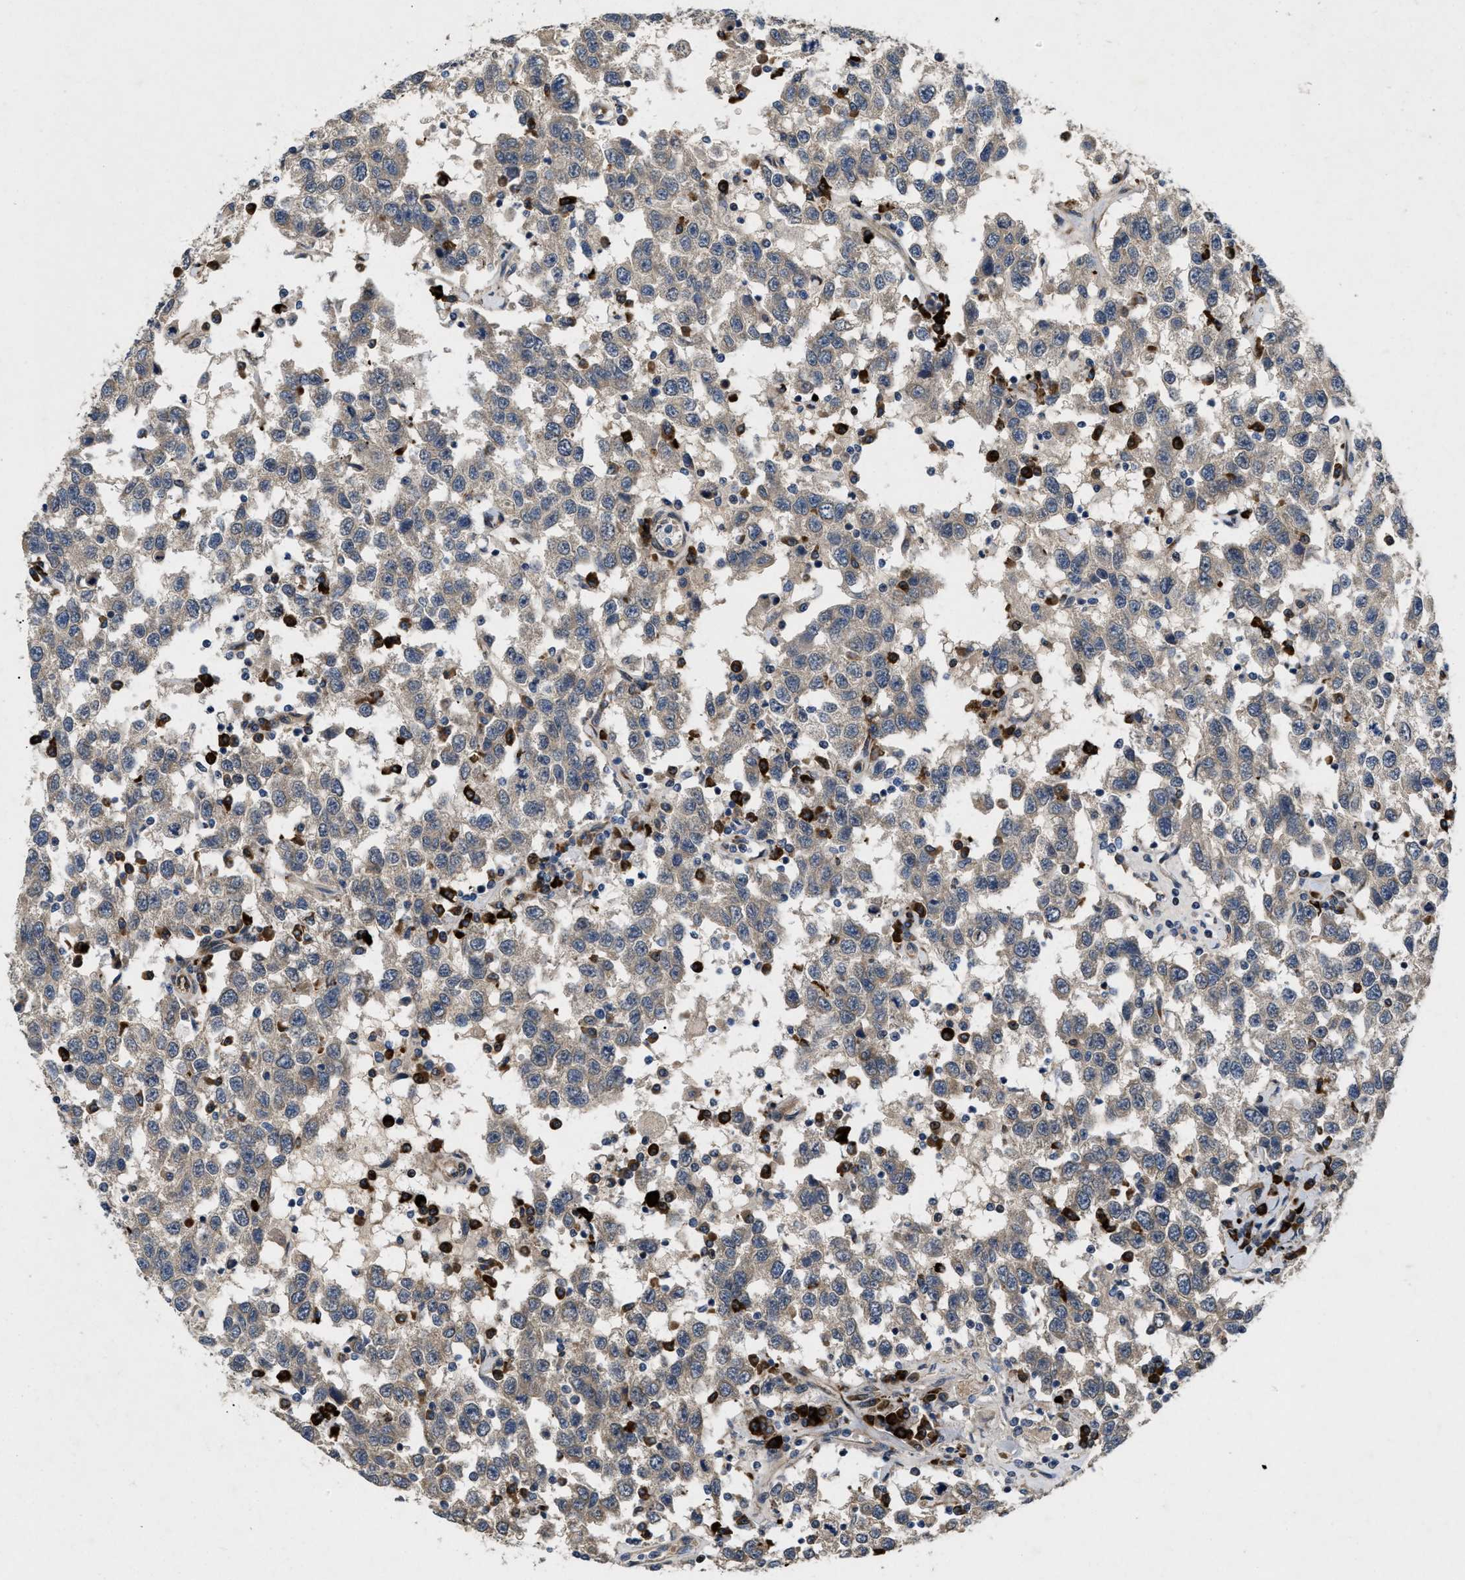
{"staining": {"intensity": "negative", "quantity": "none", "location": "none"}, "tissue": "testis cancer", "cell_type": "Tumor cells", "image_type": "cancer", "snomed": [{"axis": "morphology", "description": "Seminoma, NOS"}, {"axis": "topography", "description": "Testis"}], "caption": "IHC image of neoplastic tissue: seminoma (testis) stained with DAB (3,3'-diaminobenzidine) exhibits no significant protein expression in tumor cells.", "gene": "HSPA12B", "patient": {"sex": "male", "age": 41}}